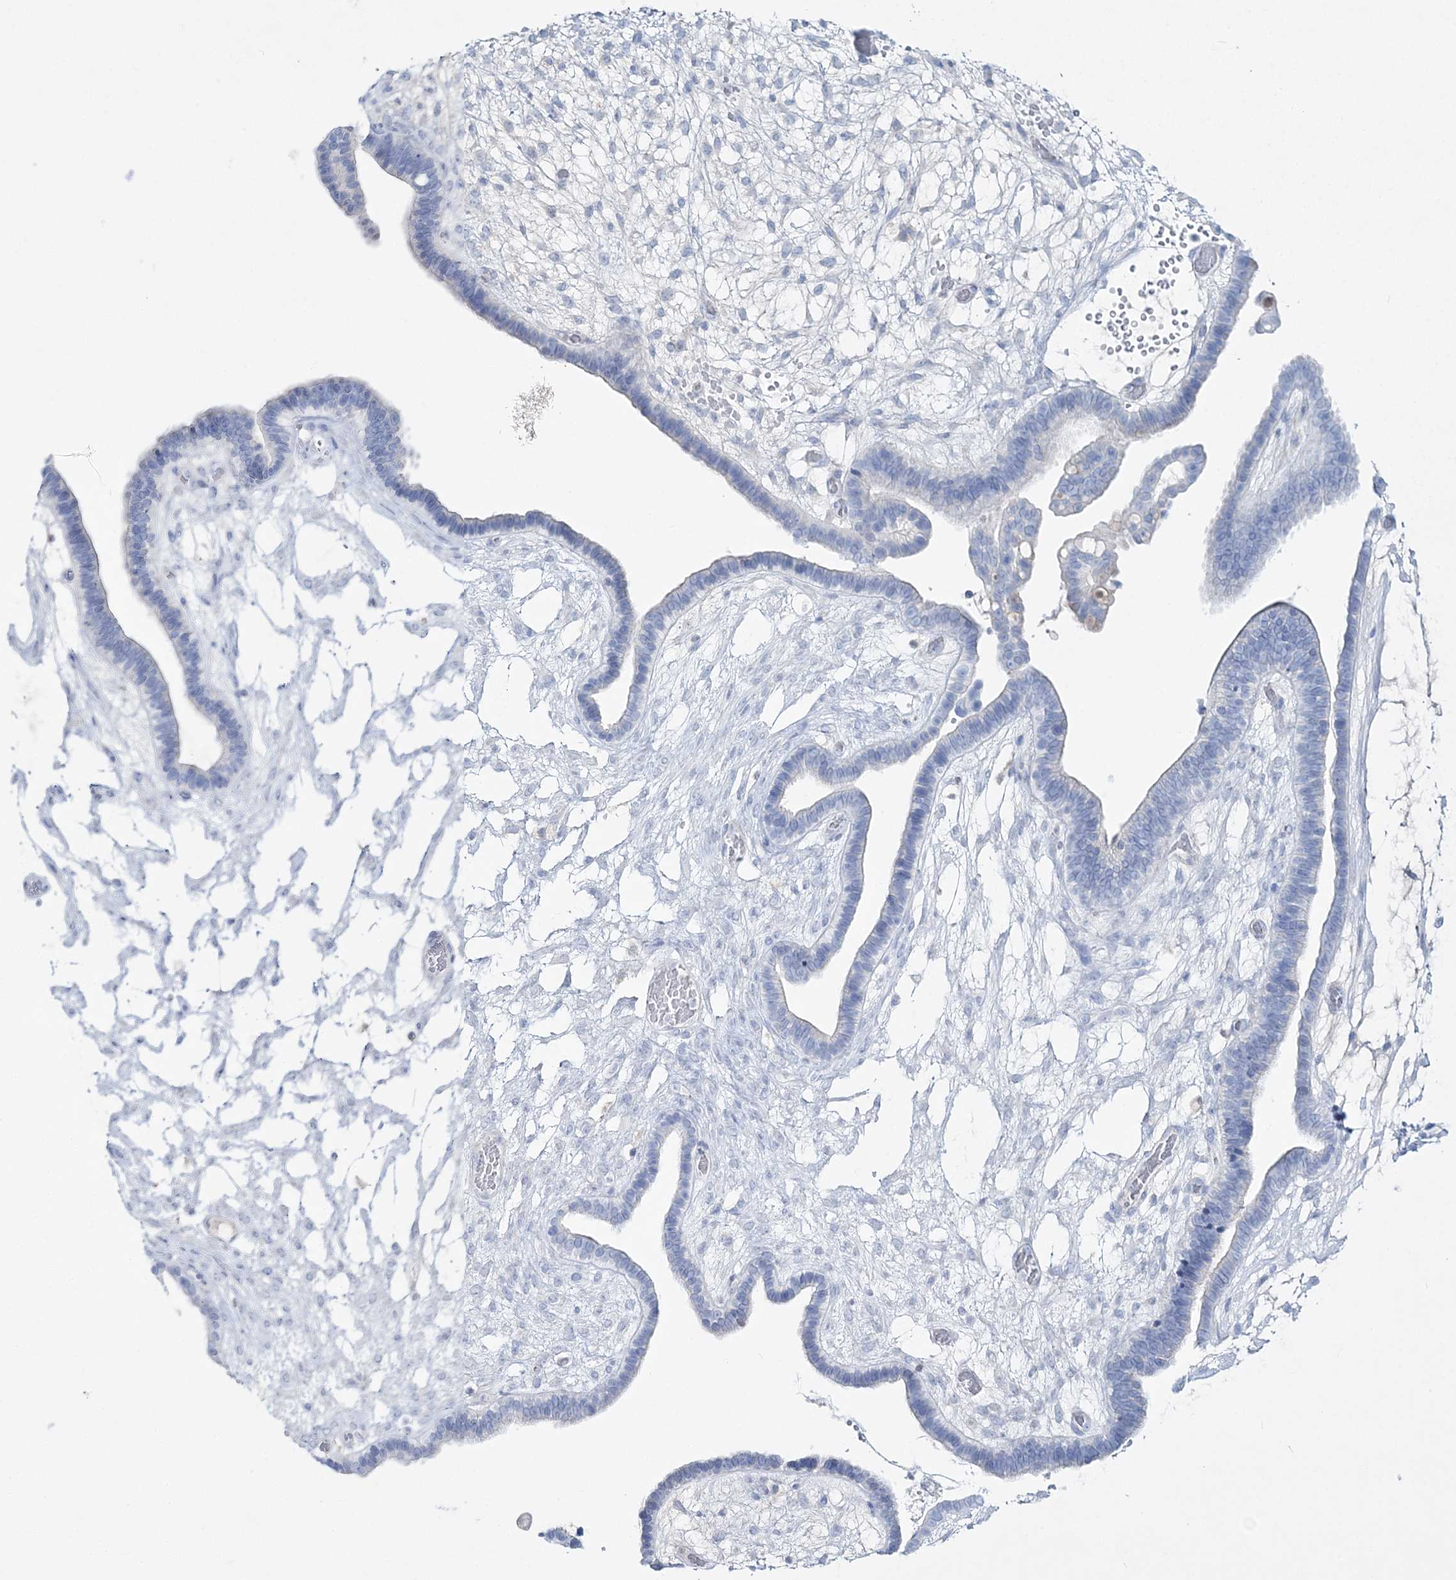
{"staining": {"intensity": "negative", "quantity": "none", "location": "none"}, "tissue": "ovarian cancer", "cell_type": "Tumor cells", "image_type": "cancer", "snomed": [{"axis": "morphology", "description": "Cystadenocarcinoma, serous, NOS"}, {"axis": "topography", "description": "Ovary"}], "caption": "High power microscopy micrograph of an IHC image of serous cystadenocarcinoma (ovarian), revealing no significant positivity in tumor cells.", "gene": "WDSUB1", "patient": {"sex": "female", "age": 56}}